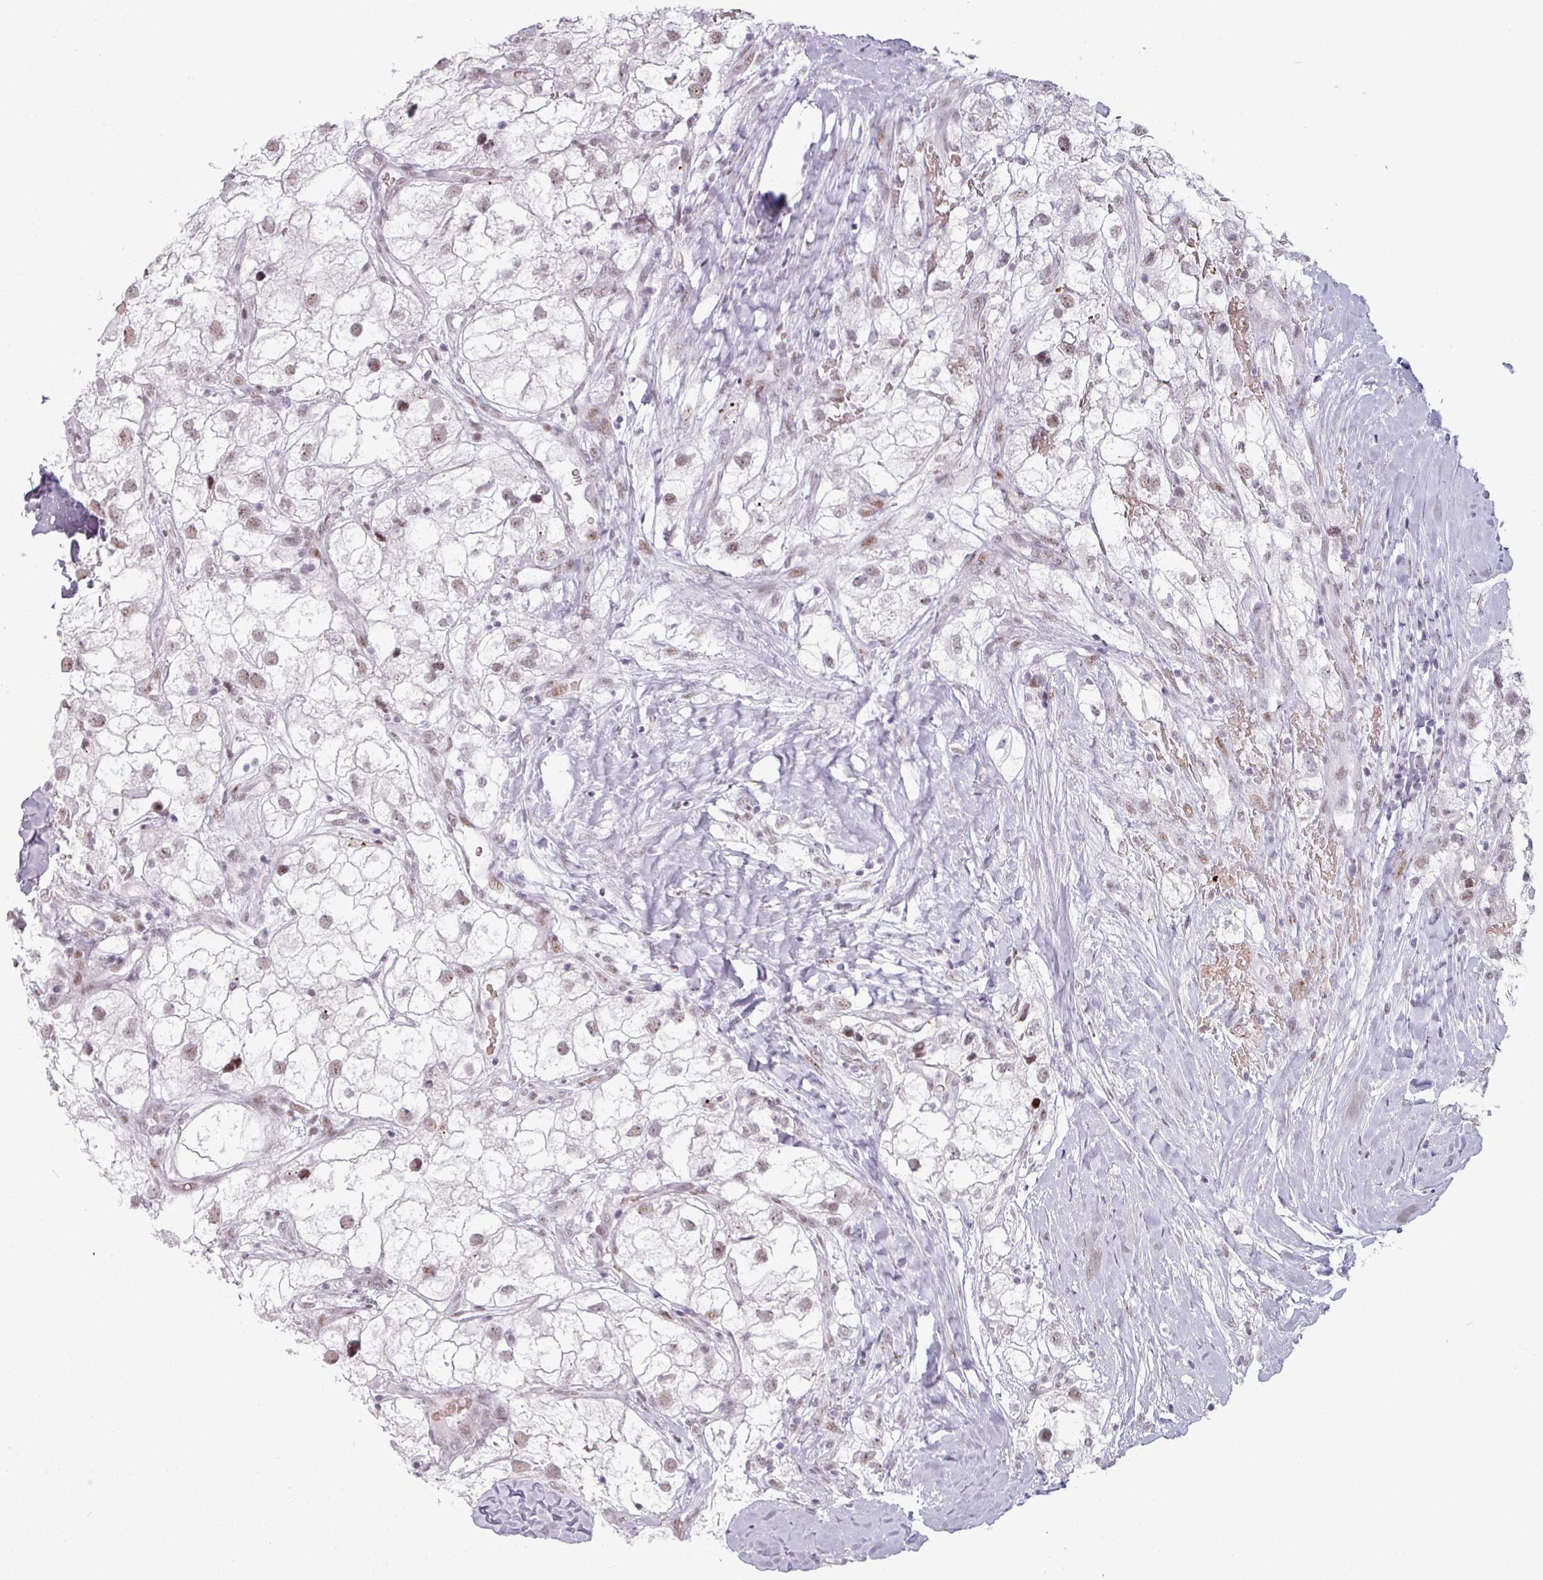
{"staining": {"intensity": "weak", "quantity": ">75%", "location": "nuclear"}, "tissue": "renal cancer", "cell_type": "Tumor cells", "image_type": "cancer", "snomed": [{"axis": "morphology", "description": "Adenocarcinoma, NOS"}, {"axis": "topography", "description": "Kidney"}], "caption": "Tumor cells demonstrate weak nuclear staining in about >75% of cells in renal cancer (adenocarcinoma). (brown staining indicates protein expression, while blue staining denotes nuclei).", "gene": "NCOR1", "patient": {"sex": "male", "age": 59}}